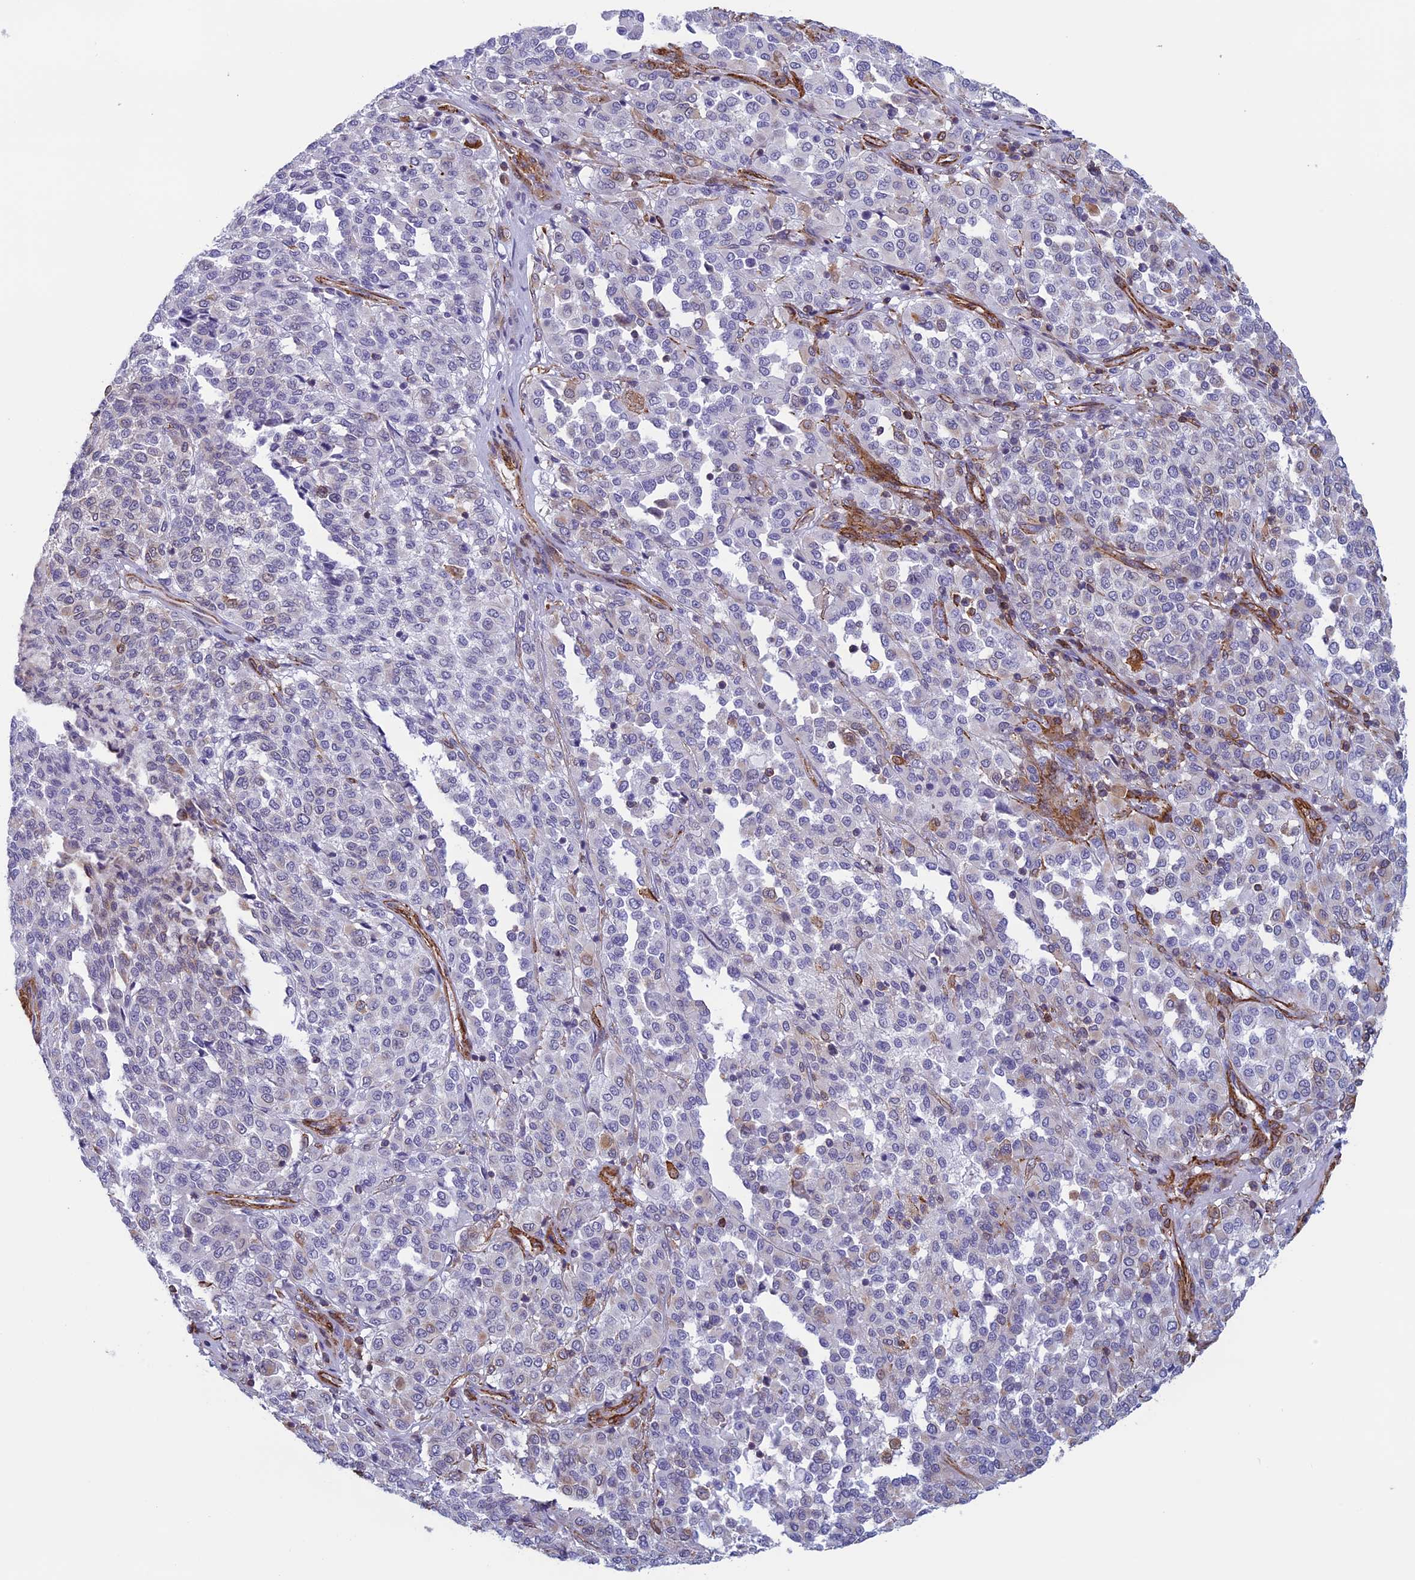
{"staining": {"intensity": "negative", "quantity": "none", "location": "none"}, "tissue": "melanoma", "cell_type": "Tumor cells", "image_type": "cancer", "snomed": [{"axis": "morphology", "description": "Malignant melanoma, Metastatic site"}, {"axis": "topography", "description": "Pancreas"}], "caption": "Immunohistochemistry micrograph of malignant melanoma (metastatic site) stained for a protein (brown), which reveals no positivity in tumor cells.", "gene": "ANGPTL2", "patient": {"sex": "female", "age": 30}}